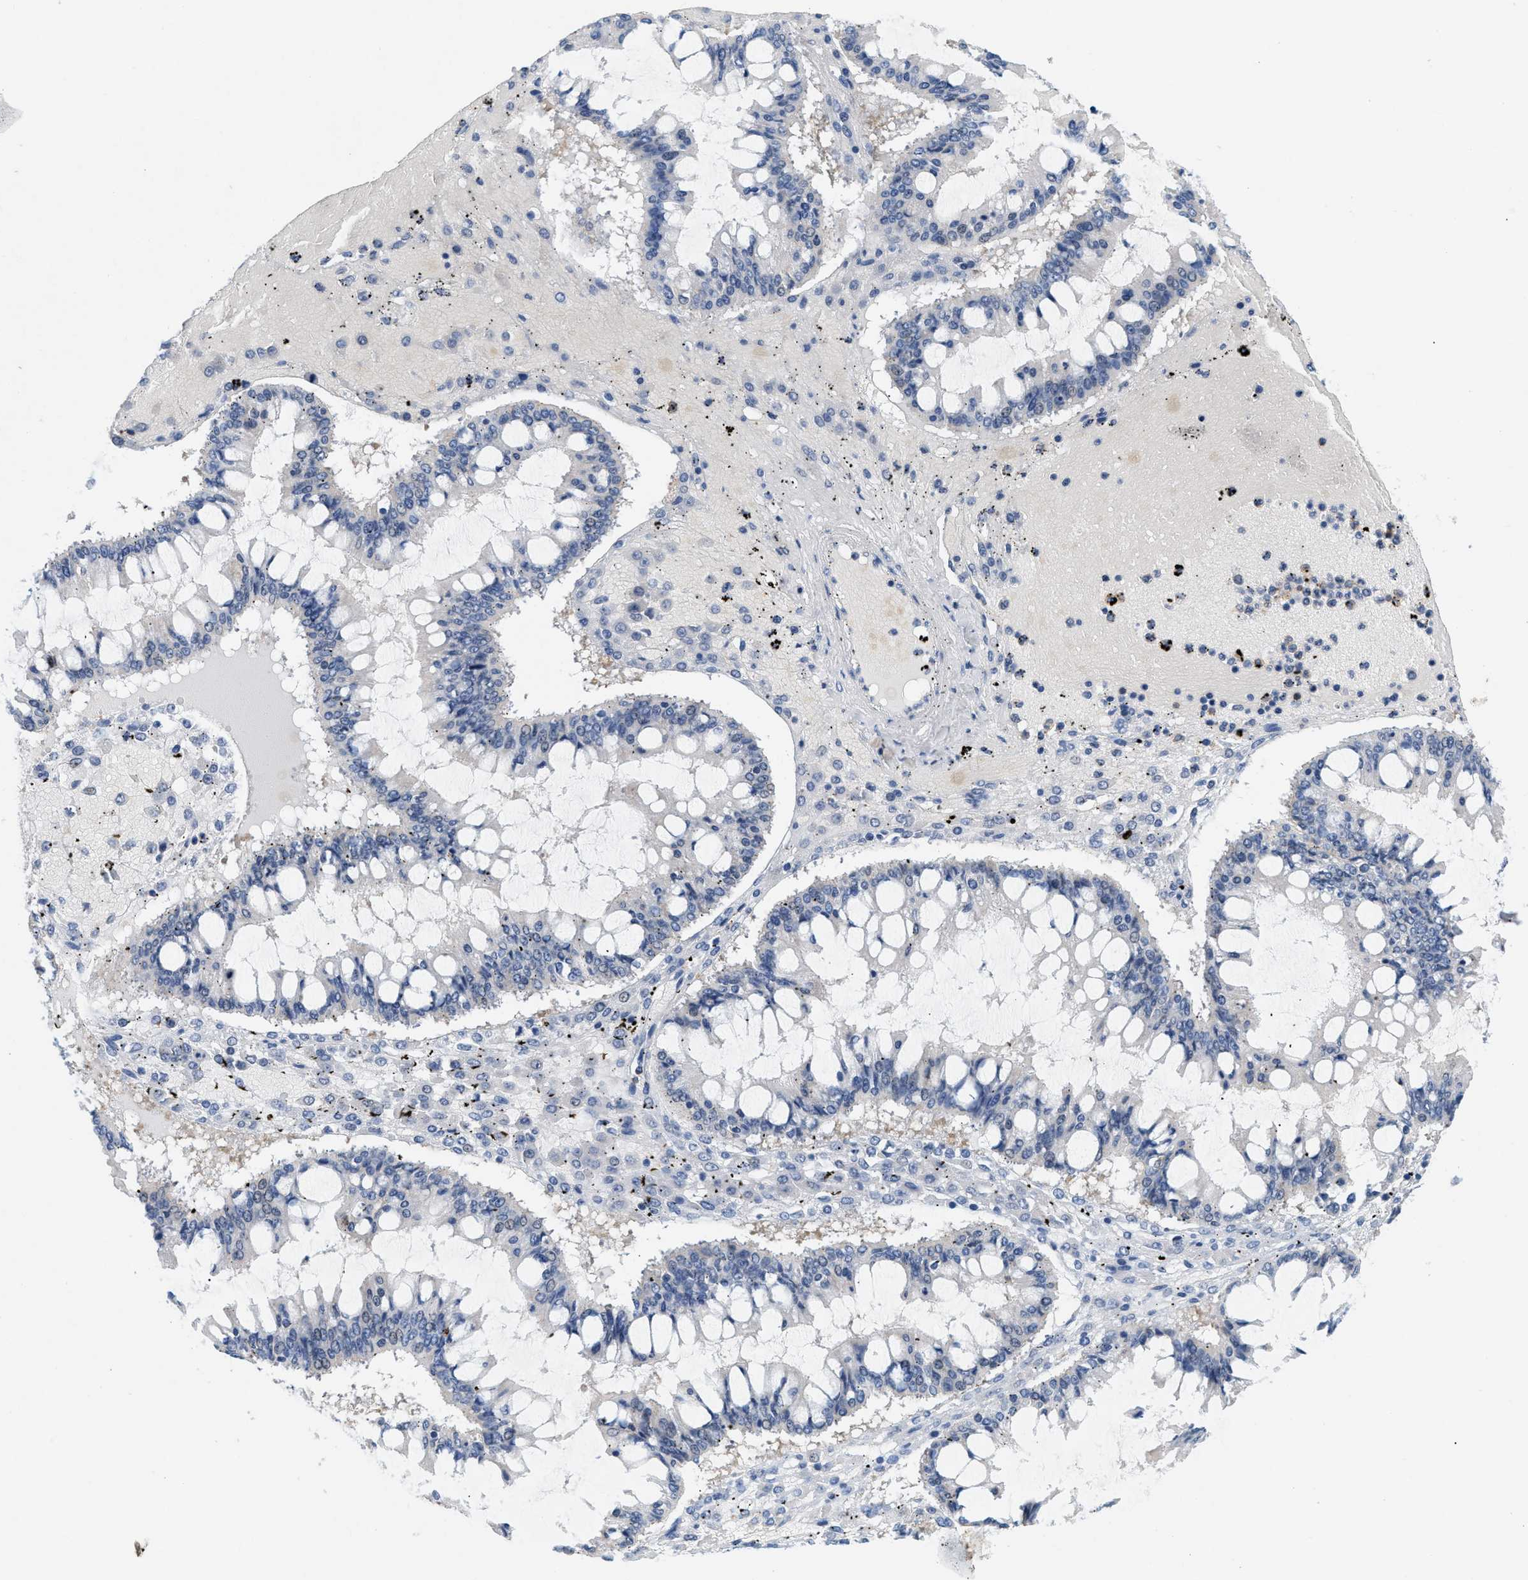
{"staining": {"intensity": "negative", "quantity": "none", "location": "none"}, "tissue": "ovarian cancer", "cell_type": "Tumor cells", "image_type": "cancer", "snomed": [{"axis": "morphology", "description": "Cystadenocarcinoma, mucinous, NOS"}, {"axis": "topography", "description": "Ovary"}], "caption": "Immunohistochemical staining of human ovarian mucinous cystadenocarcinoma exhibits no significant expression in tumor cells.", "gene": "INPP5D", "patient": {"sex": "female", "age": 73}}